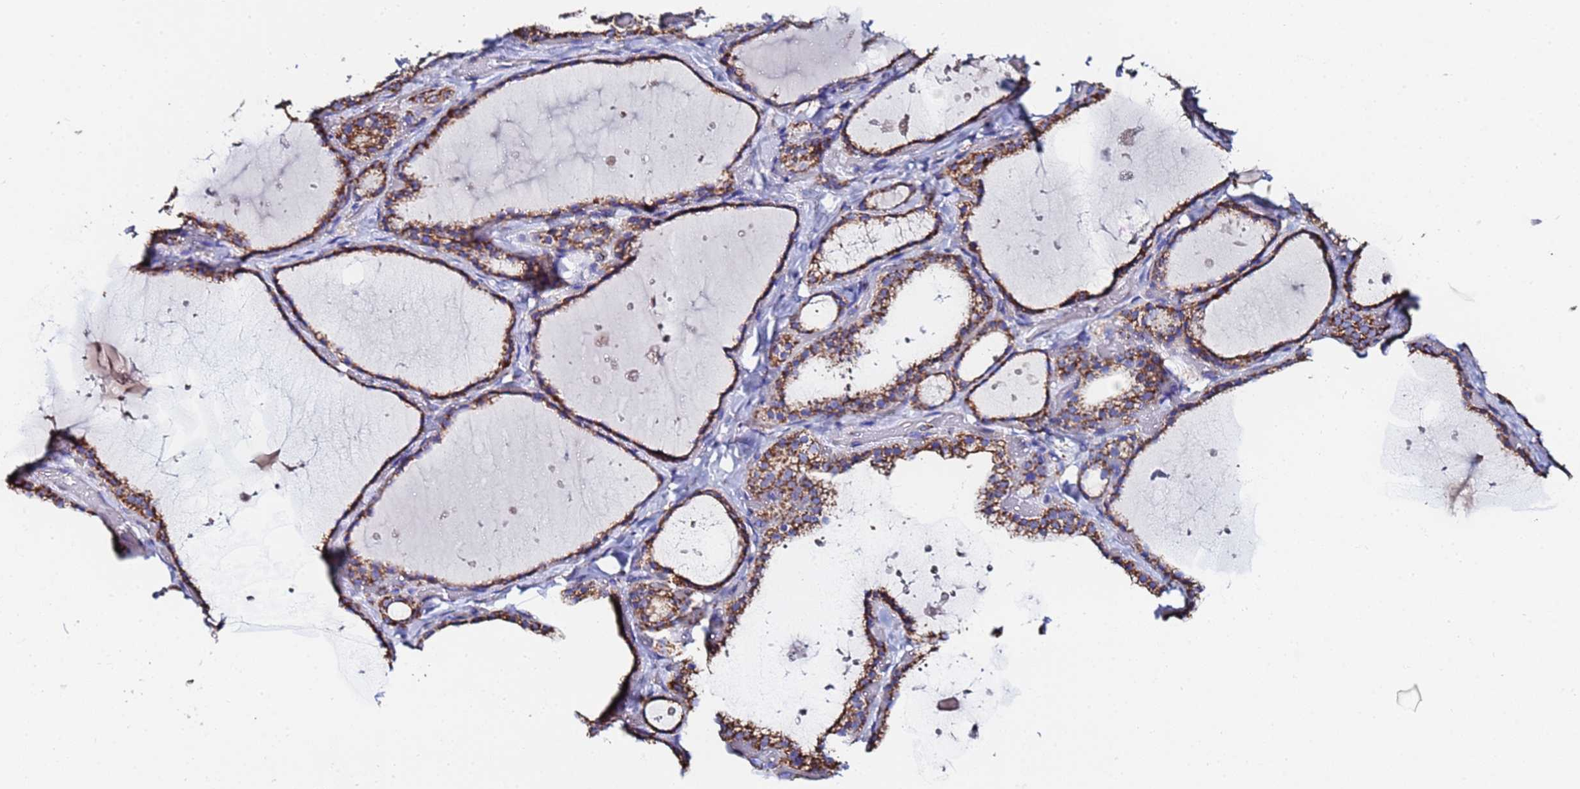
{"staining": {"intensity": "strong", "quantity": ">75%", "location": "cytoplasmic/membranous"}, "tissue": "thyroid gland", "cell_type": "Glandular cells", "image_type": "normal", "snomed": [{"axis": "morphology", "description": "Normal tissue, NOS"}, {"axis": "topography", "description": "Thyroid gland"}], "caption": "Protein analysis of normal thyroid gland reveals strong cytoplasmic/membranous positivity in about >75% of glandular cells.", "gene": "GLUD1", "patient": {"sex": "female", "age": 44}}